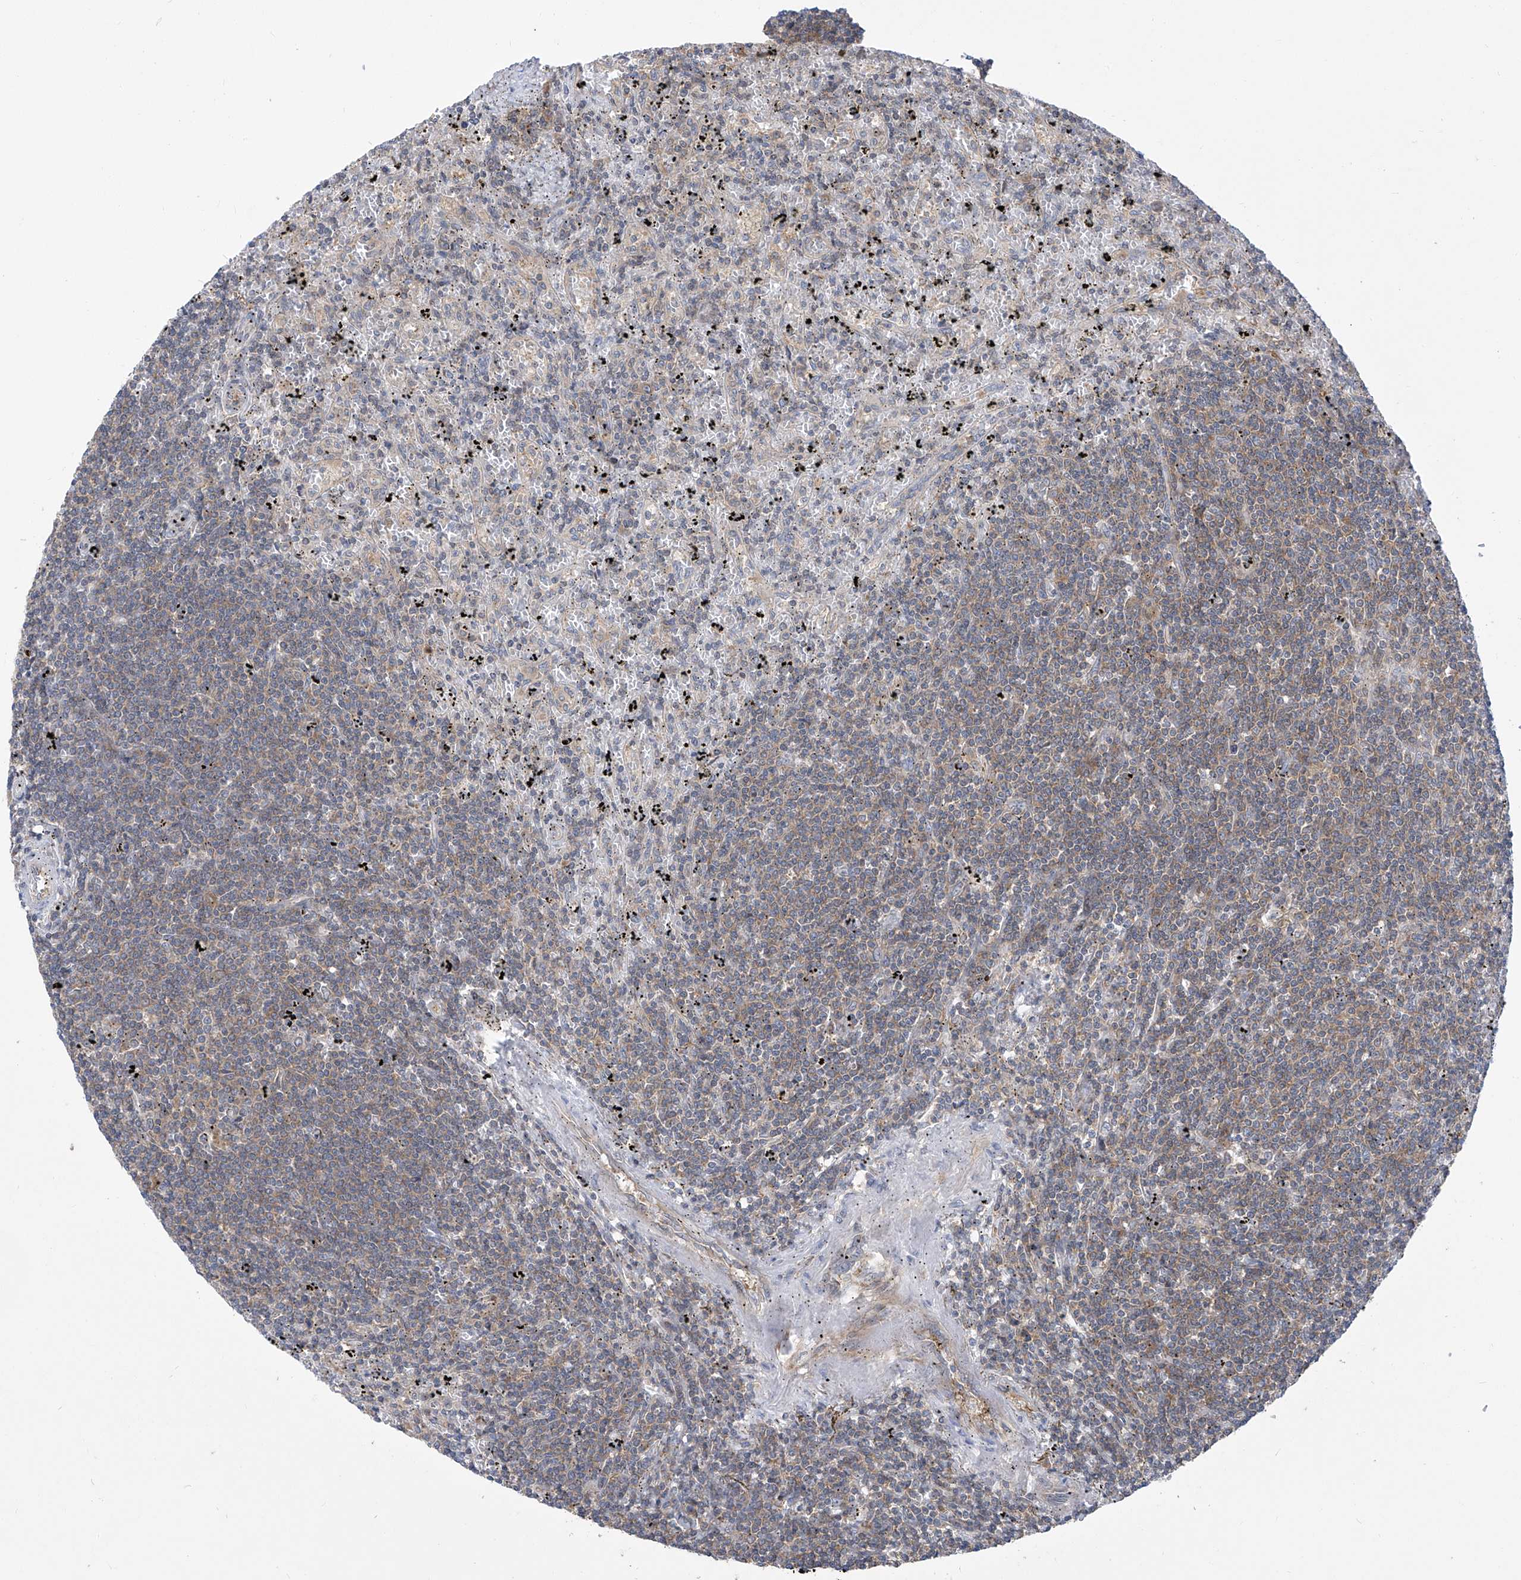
{"staining": {"intensity": "negative", "quantity": "none", "location": "none"}, "tissue": "lymphoma", "cell_type": "Tumor cells", "image_type": "cancer", "snomed": [{"axis": "morphology", "description": "Malignant lymphoma, non-Hodgkin's type, Low grade"}, {"axis": "topography", "description": "Spleen"}], "caption": "There is no significant positivity in tumor cells of malignant lymphoma, non-Hodgkin's type (low-grade).", "gene": "EIF3M", "patient": {"sex": "male", "age": 76}}